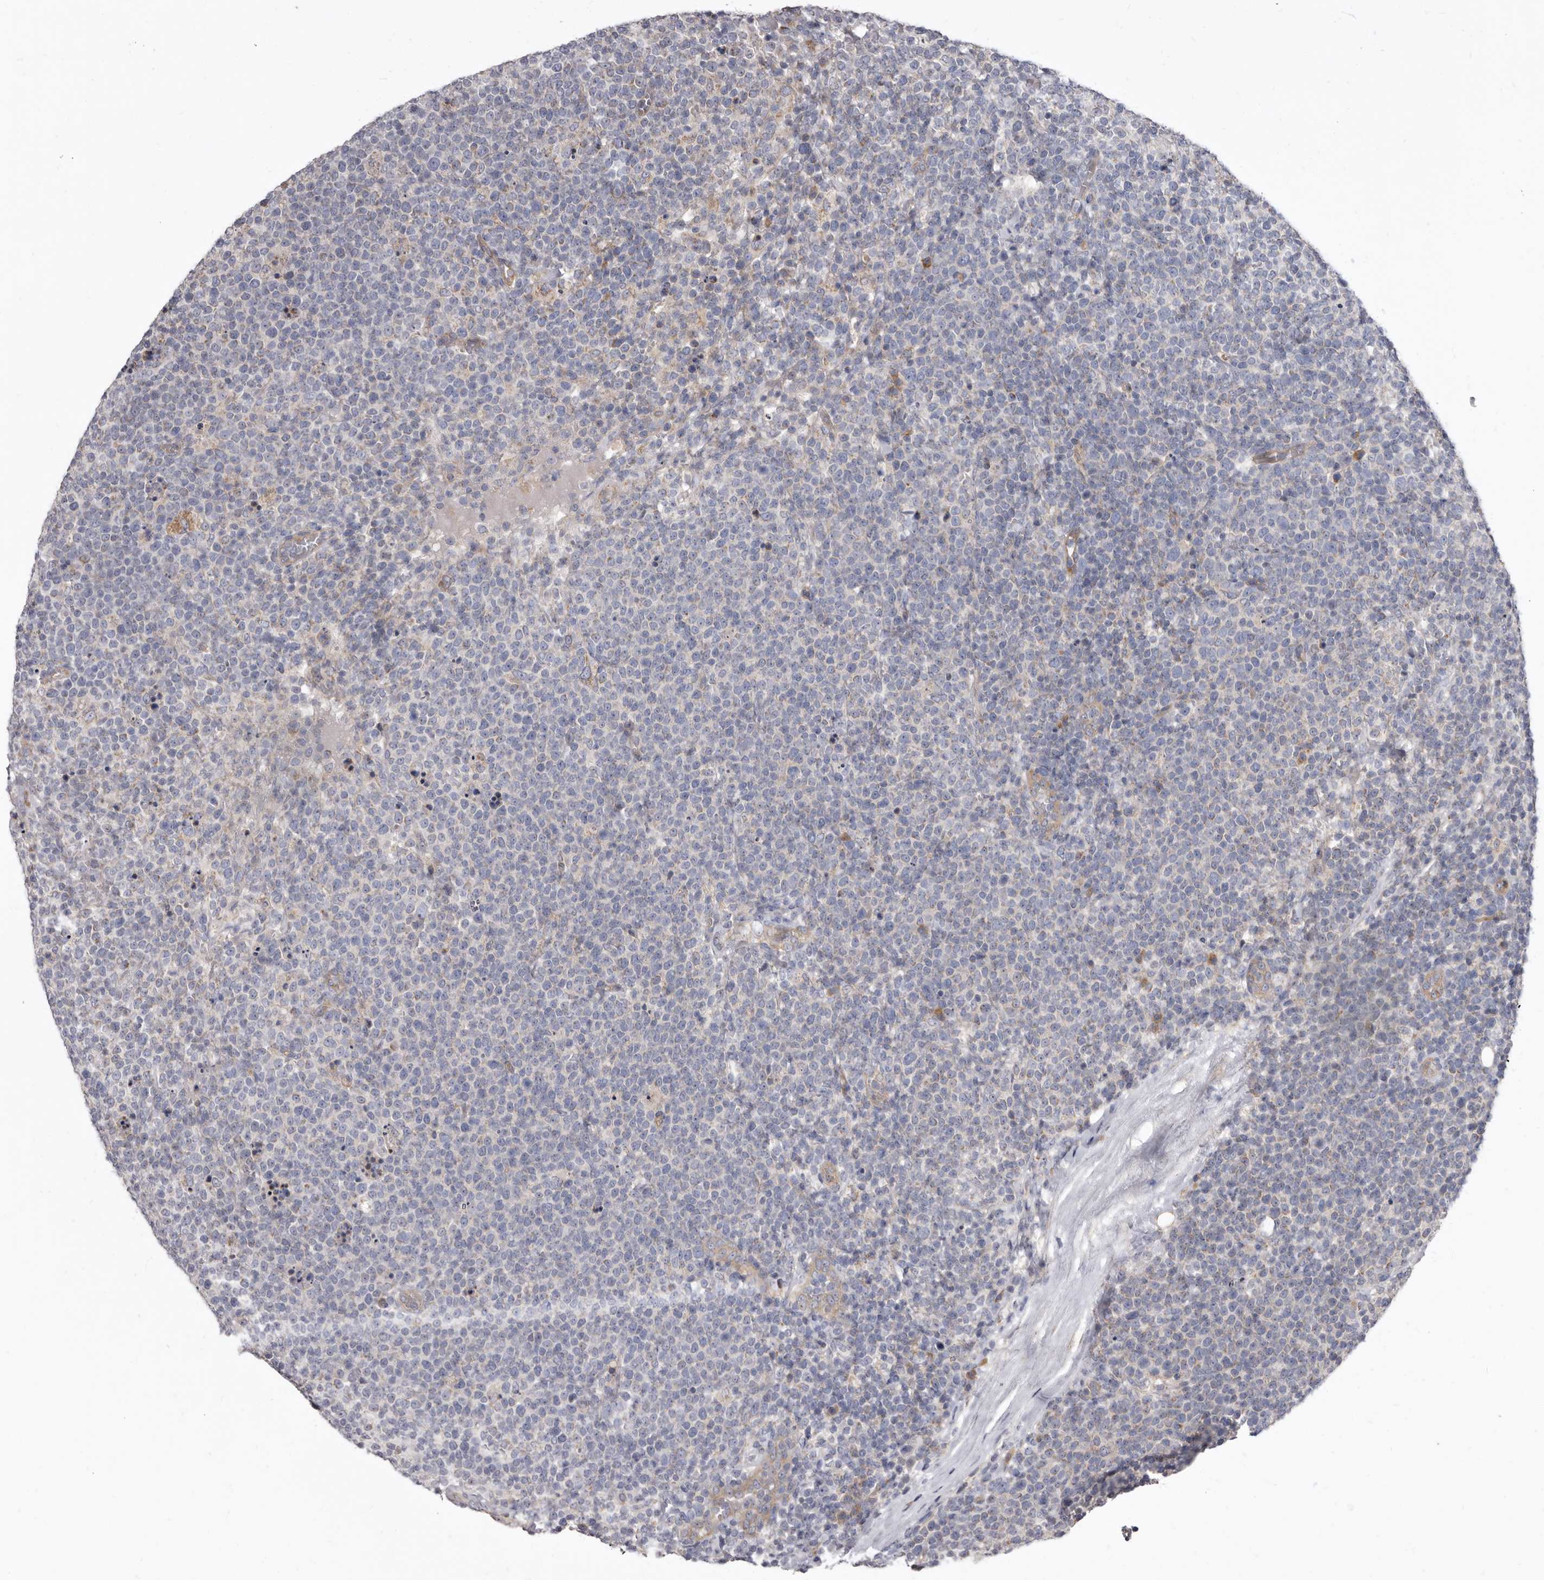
{"staining": {"intensity": "weak", "quantity": "<25%", "location": "cytoplasmic/membranous"}, "tissue": "lymphoma", "cell_type": "Tumor cells", "image_type": "cancer", "snomed": [{"axis": "morphology", "description": "Malignant lymphoma, non-Hodgkin's type, High grade"}, {"axis": "topography", "description": "Lymph node"}], "caption": "This is an IHC histopathology image of human lymphoma. There is no staining in tumor cells.", "gene": "FMO2", "patient": {"sex": "male", "age": 61}}